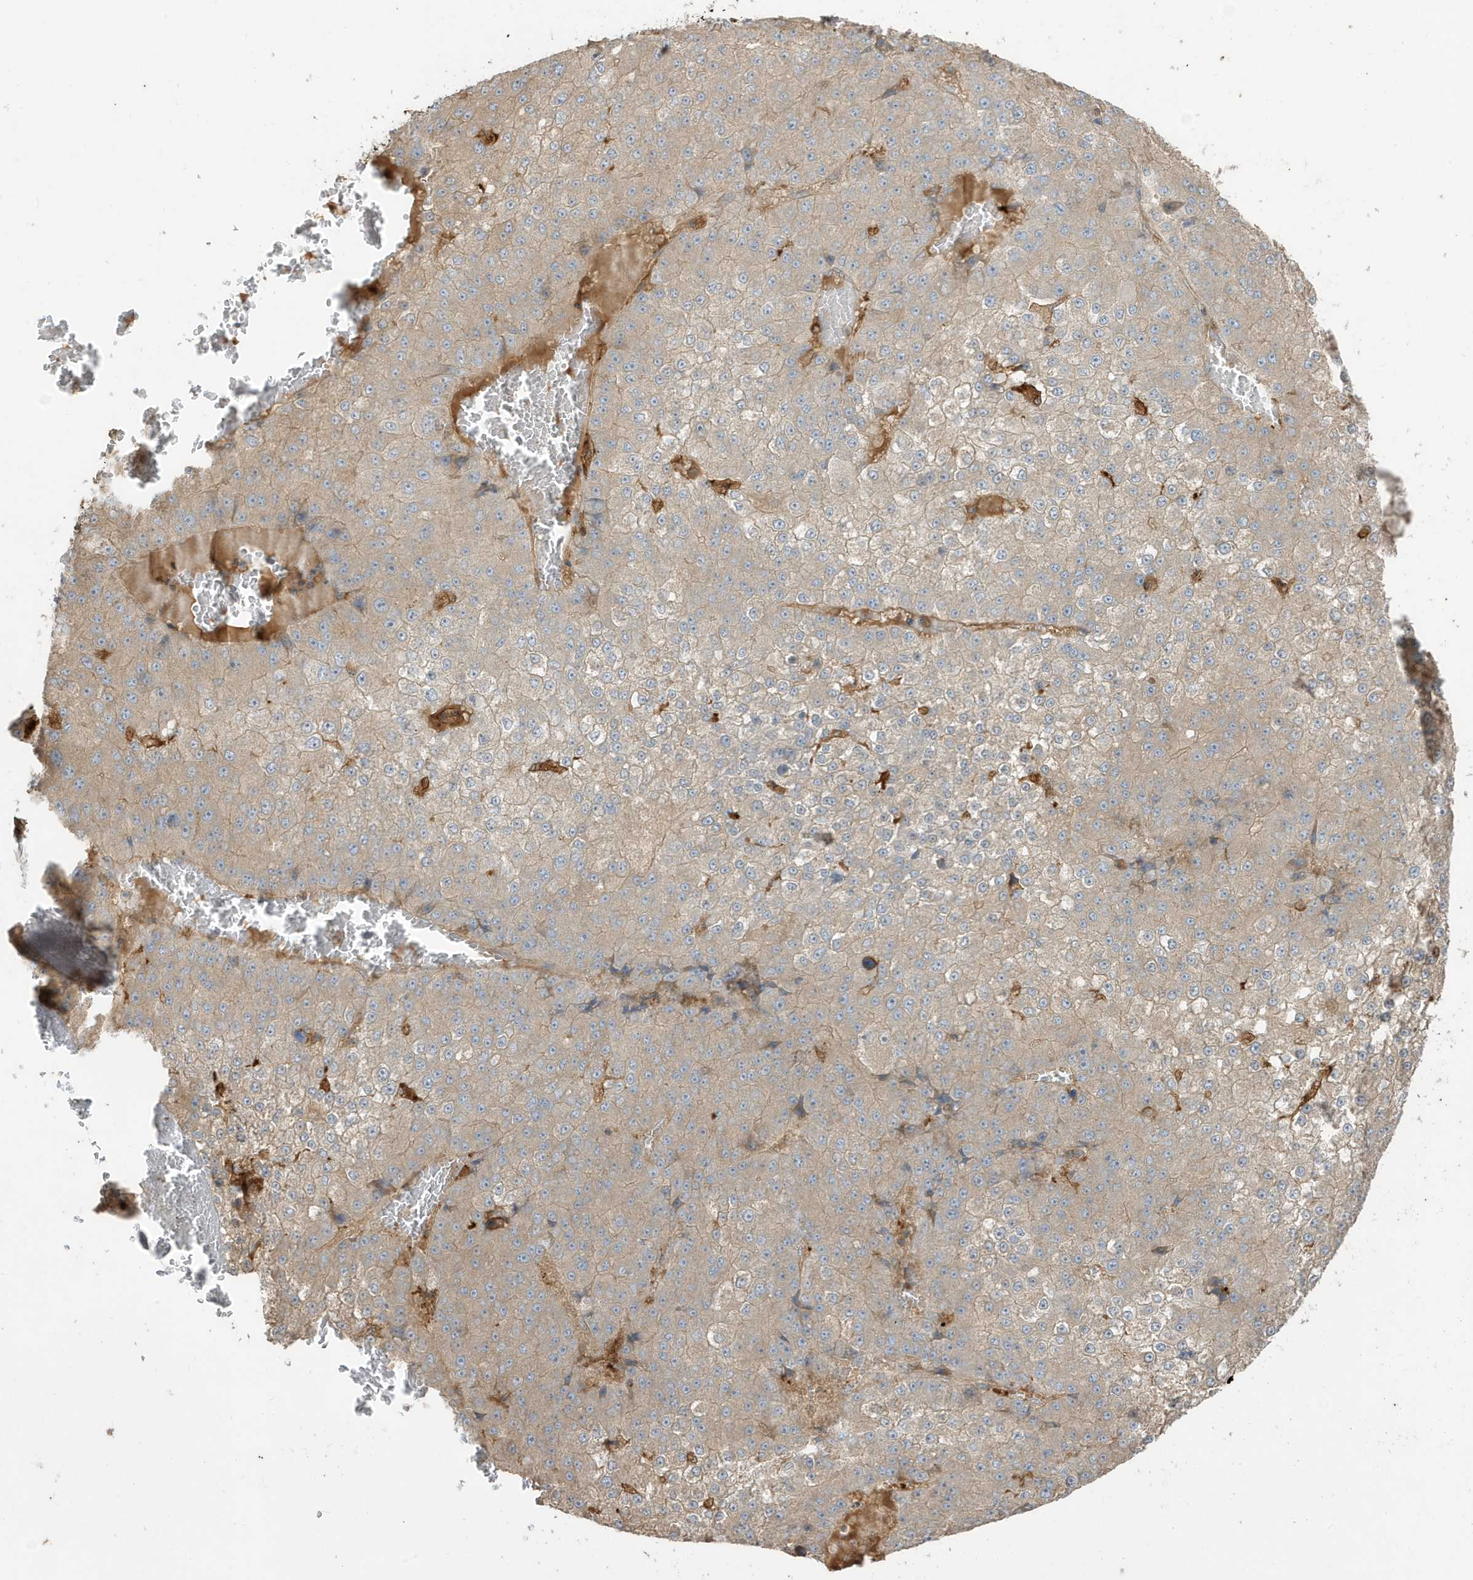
{"staining": {"intensity": "weak", "quantity": "25%-75%", "location": "cytoplasmic/membranous"}, "tissue": "liver cancer", "cell_type": "Tumor cells", "image_type": "cancer", "snomed": [{"axis": "morphology", "description": "Carcinoma, Hepatocellular, NOS"}, {"axis": "topography", "description": "Liver"}], "caption": "Approximately 25%-75% of tumor cells in liver hepatocellular carcinoma demonstrate weak cytoplasmic/membranous protein positivity as visualized by brown immunohistochemical staining.", "gene": "ABTB1", "patient": {"sex": "female", "age": 73}}